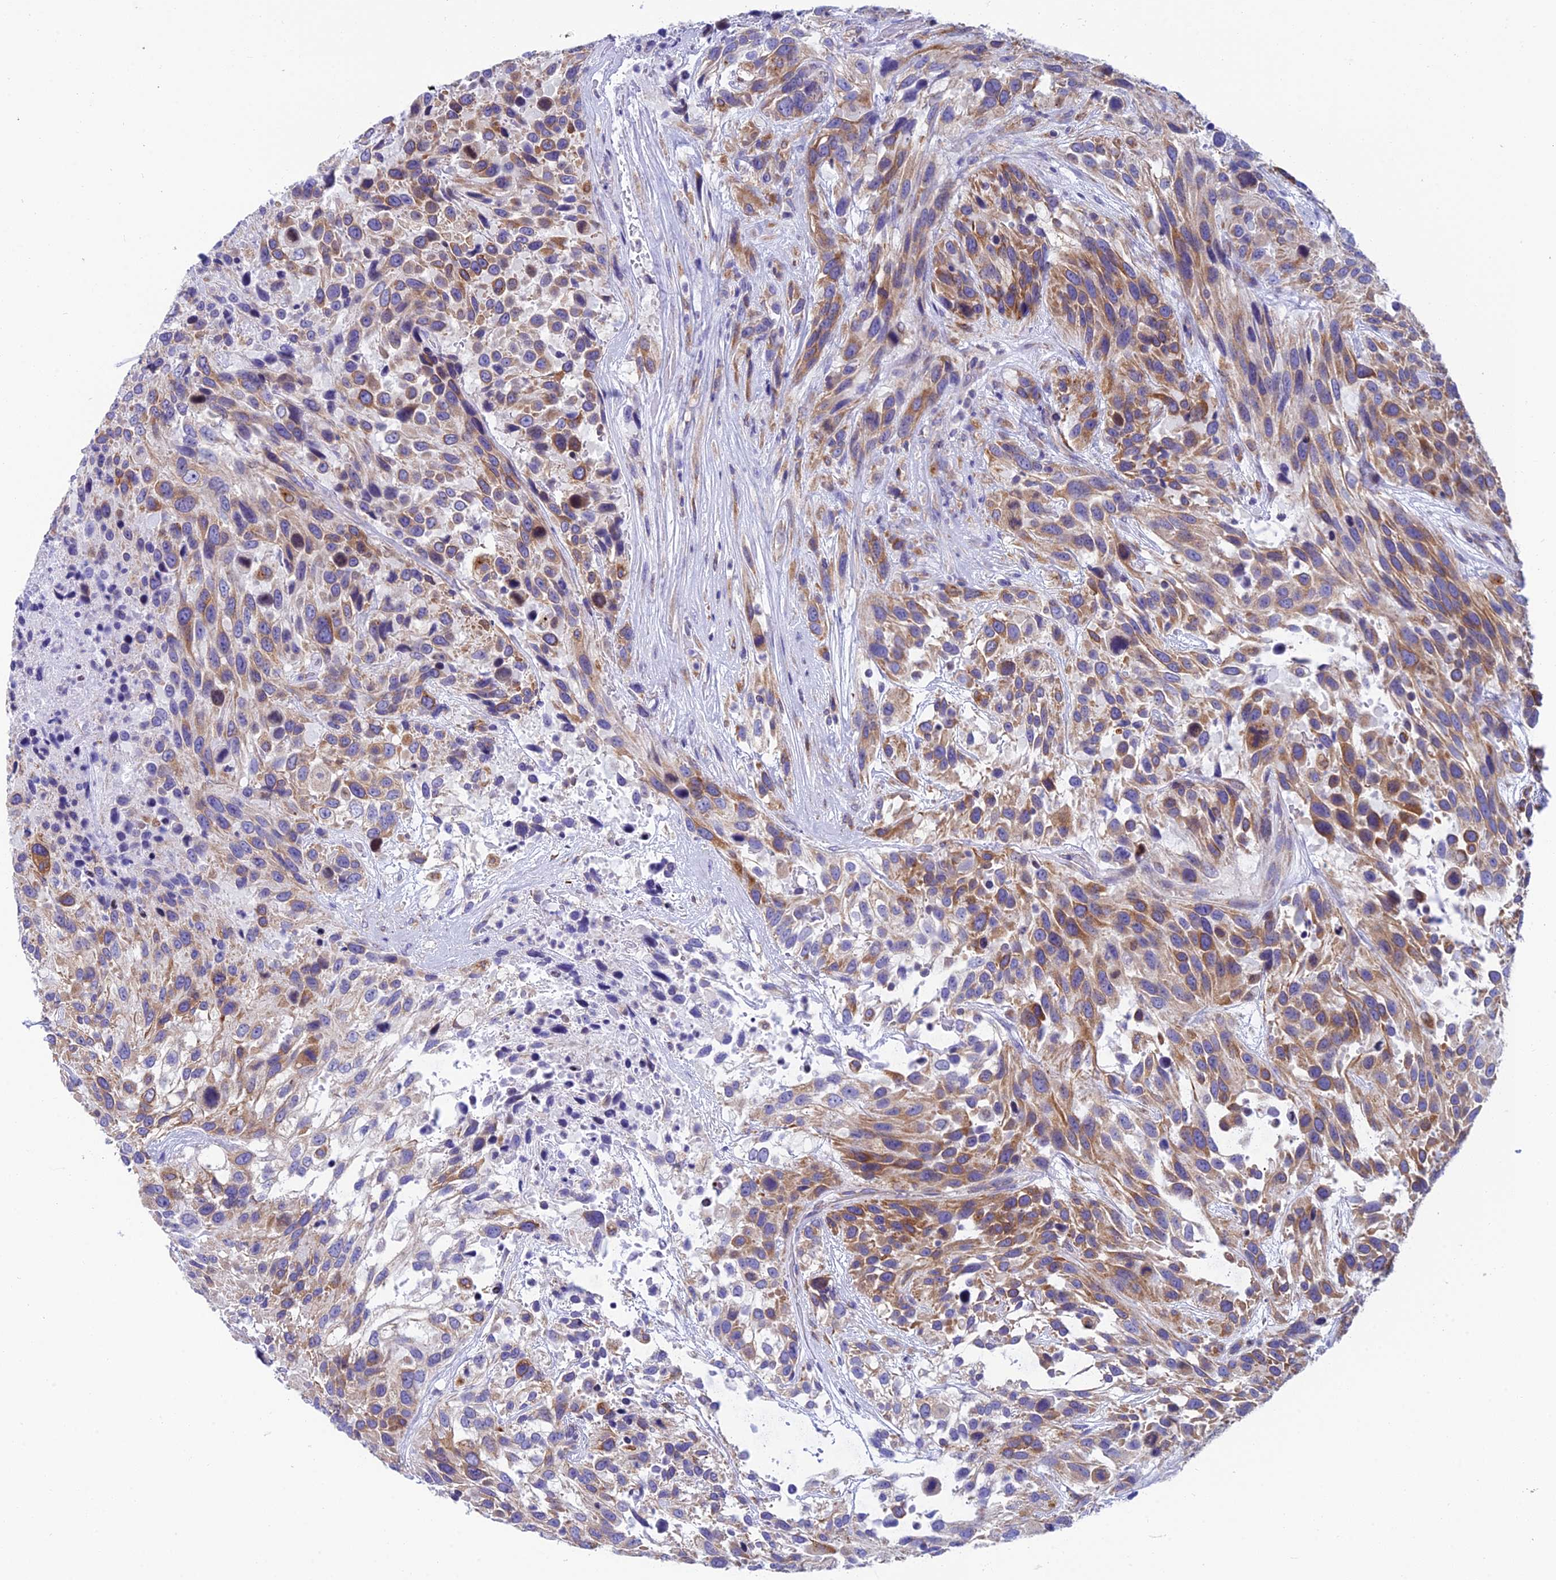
{"staining": {"intensity": "moderate", "quantity": ">75%", "location": "cytoplasmic/membranous"}, "tissue": "urothelial cancer", "cell_type": "Tumor cells", "image_type": "cancer", "snomed": [{"axis": "morphology", "description": "Urothelial carcinoma, High grade"}, {"axis": "topography", "description": "Urinary bladder"}], "caption": "Immunohistochemistry micrograph of urothelial carcinoma (high-grade) stained for a protein (brown), which displays medium levels of moderate cytoplasmic/membranous positivity in approximately >75% of tumor cells.", "gene": "REEP4", "patient": {"sex": "female", "age": 70}}